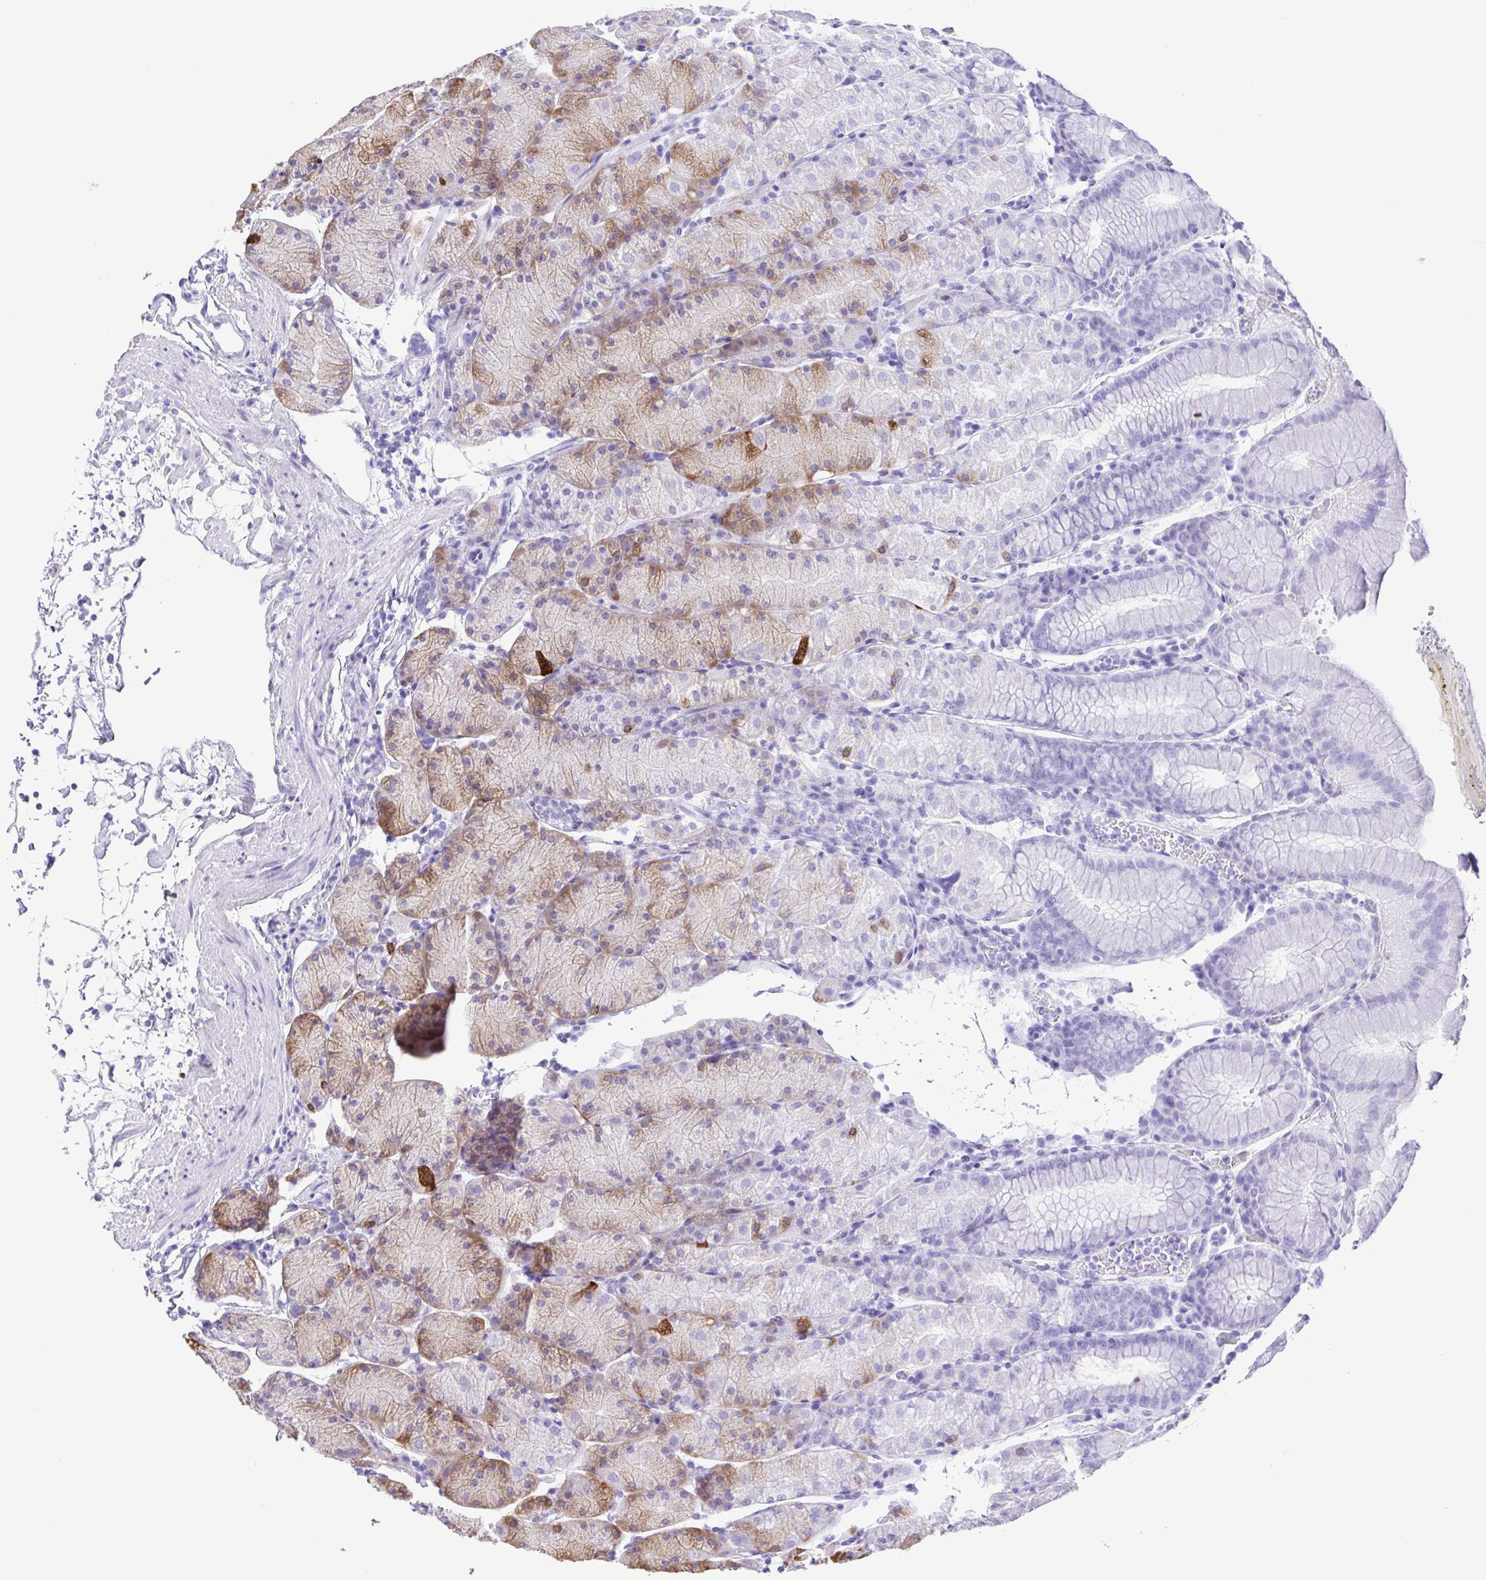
{"staining": {"intensity": "moderate", "quantity": "<25%", "location": "cytoplasmic/membranous"}, "tissue": "stomach", "cell_type": "Glandular cells", "image_type": "normal", "snomed": [{"axis": "morphology", "description": "Normal tissue, NOS"}, {"axis": "topography", "description": "Stomach, upper"}, {"axis": "topography", "description": "Stomach"}], "caption": "Immunohistochemistry (IHC) of unremarkable human stomach demonstrates low levels of moderate cytoplasmic/membranous positivity in approximately <25% of glandular cells. (Stains: DAB in brown, nuclei in blue, Microscopy: brightfield microscopy at high magnification).", "gene": "ERP27", "patient": {"sex": "male", "age": 76}}